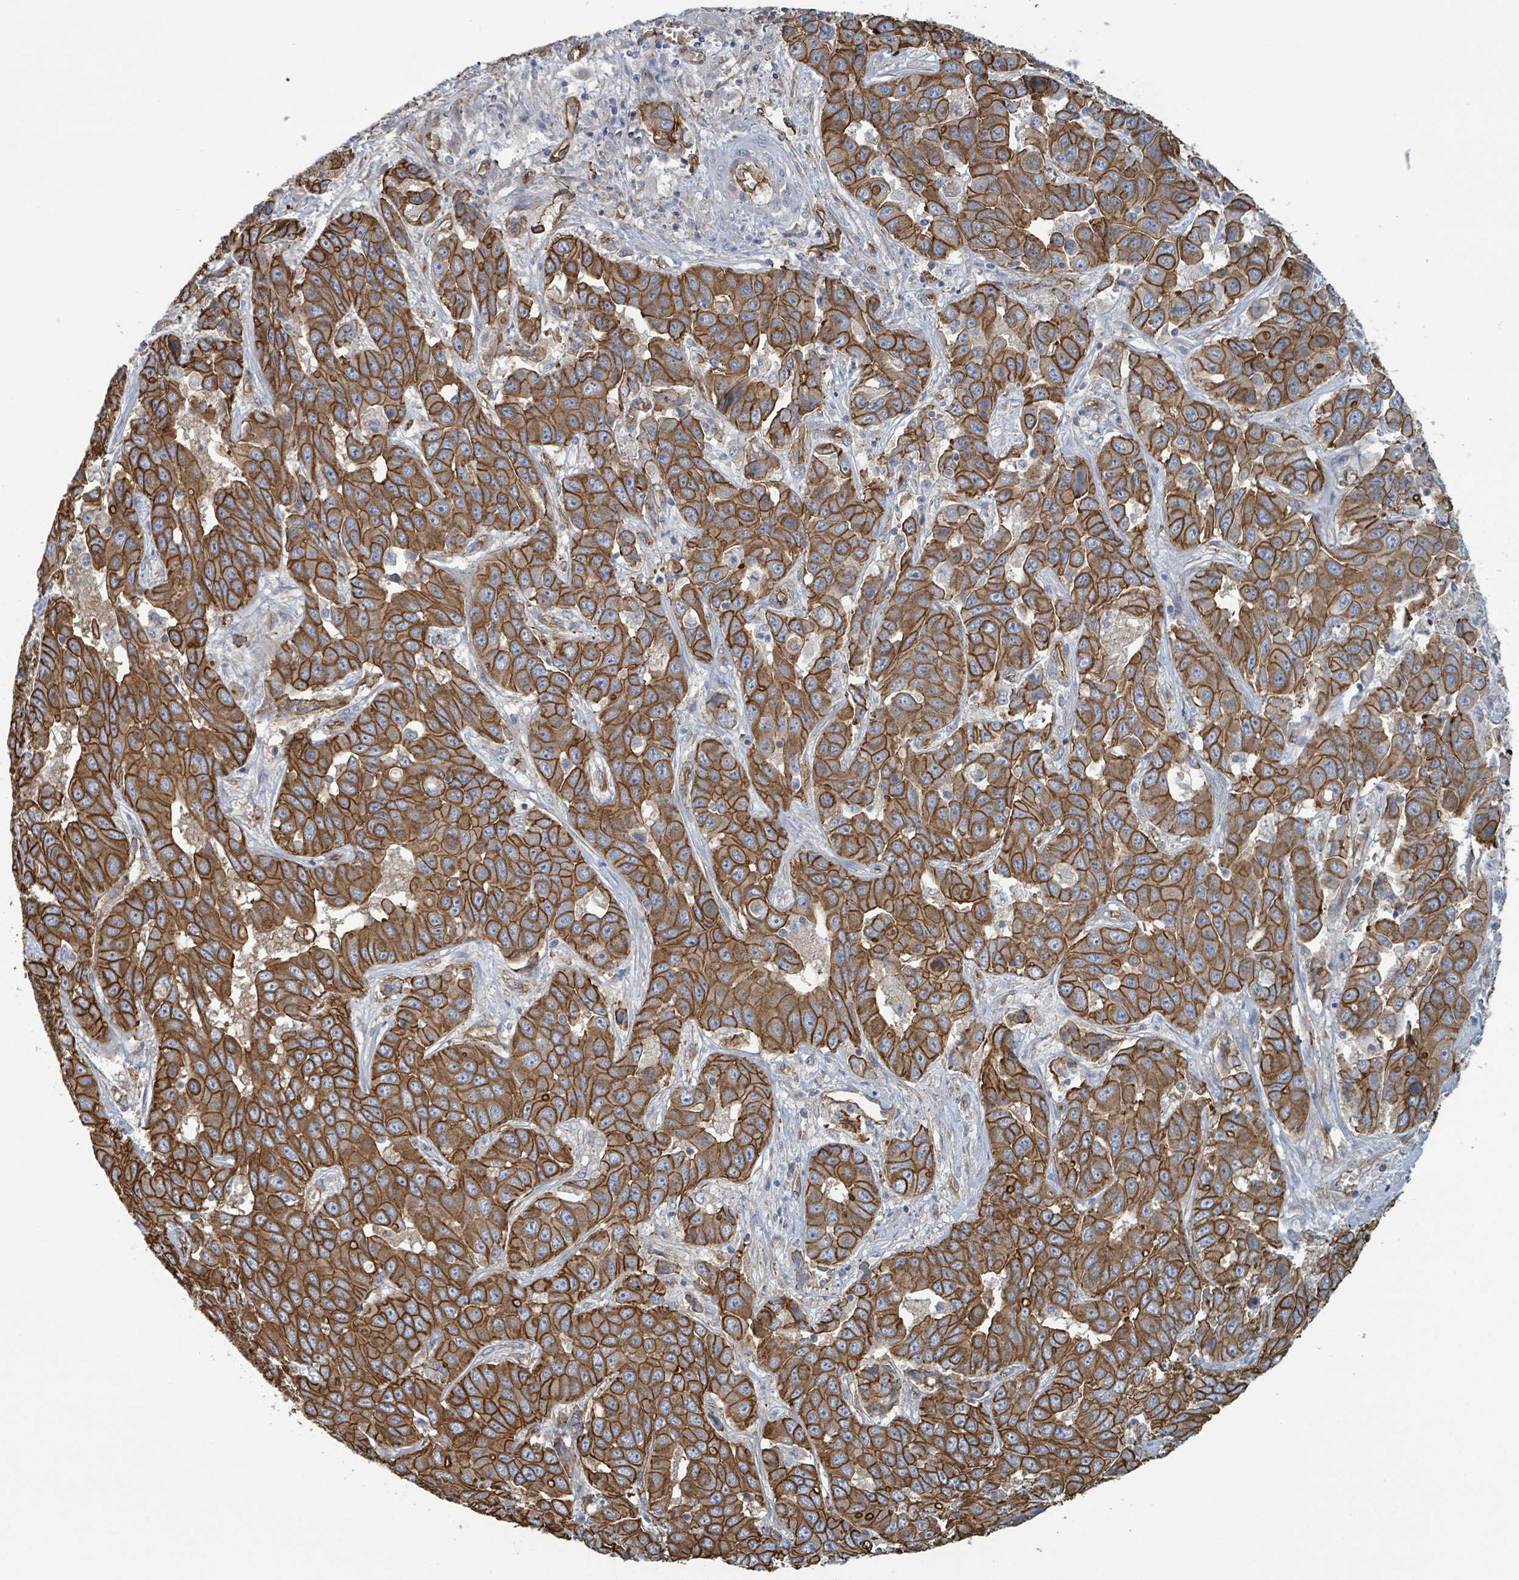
{"staining": {"intensity": "strong", "quantity": ">75%", "location": "cytoplasmic/membranous"}, "tissue": "liver cancer", "cell_type": "Tumor cells", "image_type": "cancer", "snomed": [{"axis": "morphology", "description": "Cholangiocarcinoma"}, {"axis": "topography", "description": "Liver"}], "caption": "This photomicrograph reveals IHC staining of liver cholangiocarcinoma, with high strong cytoplasmic/membranous expression in approximately >75% of tumor cells.", "gene": "LDOC1", "patient": {"sex": "female", "age": 52}}